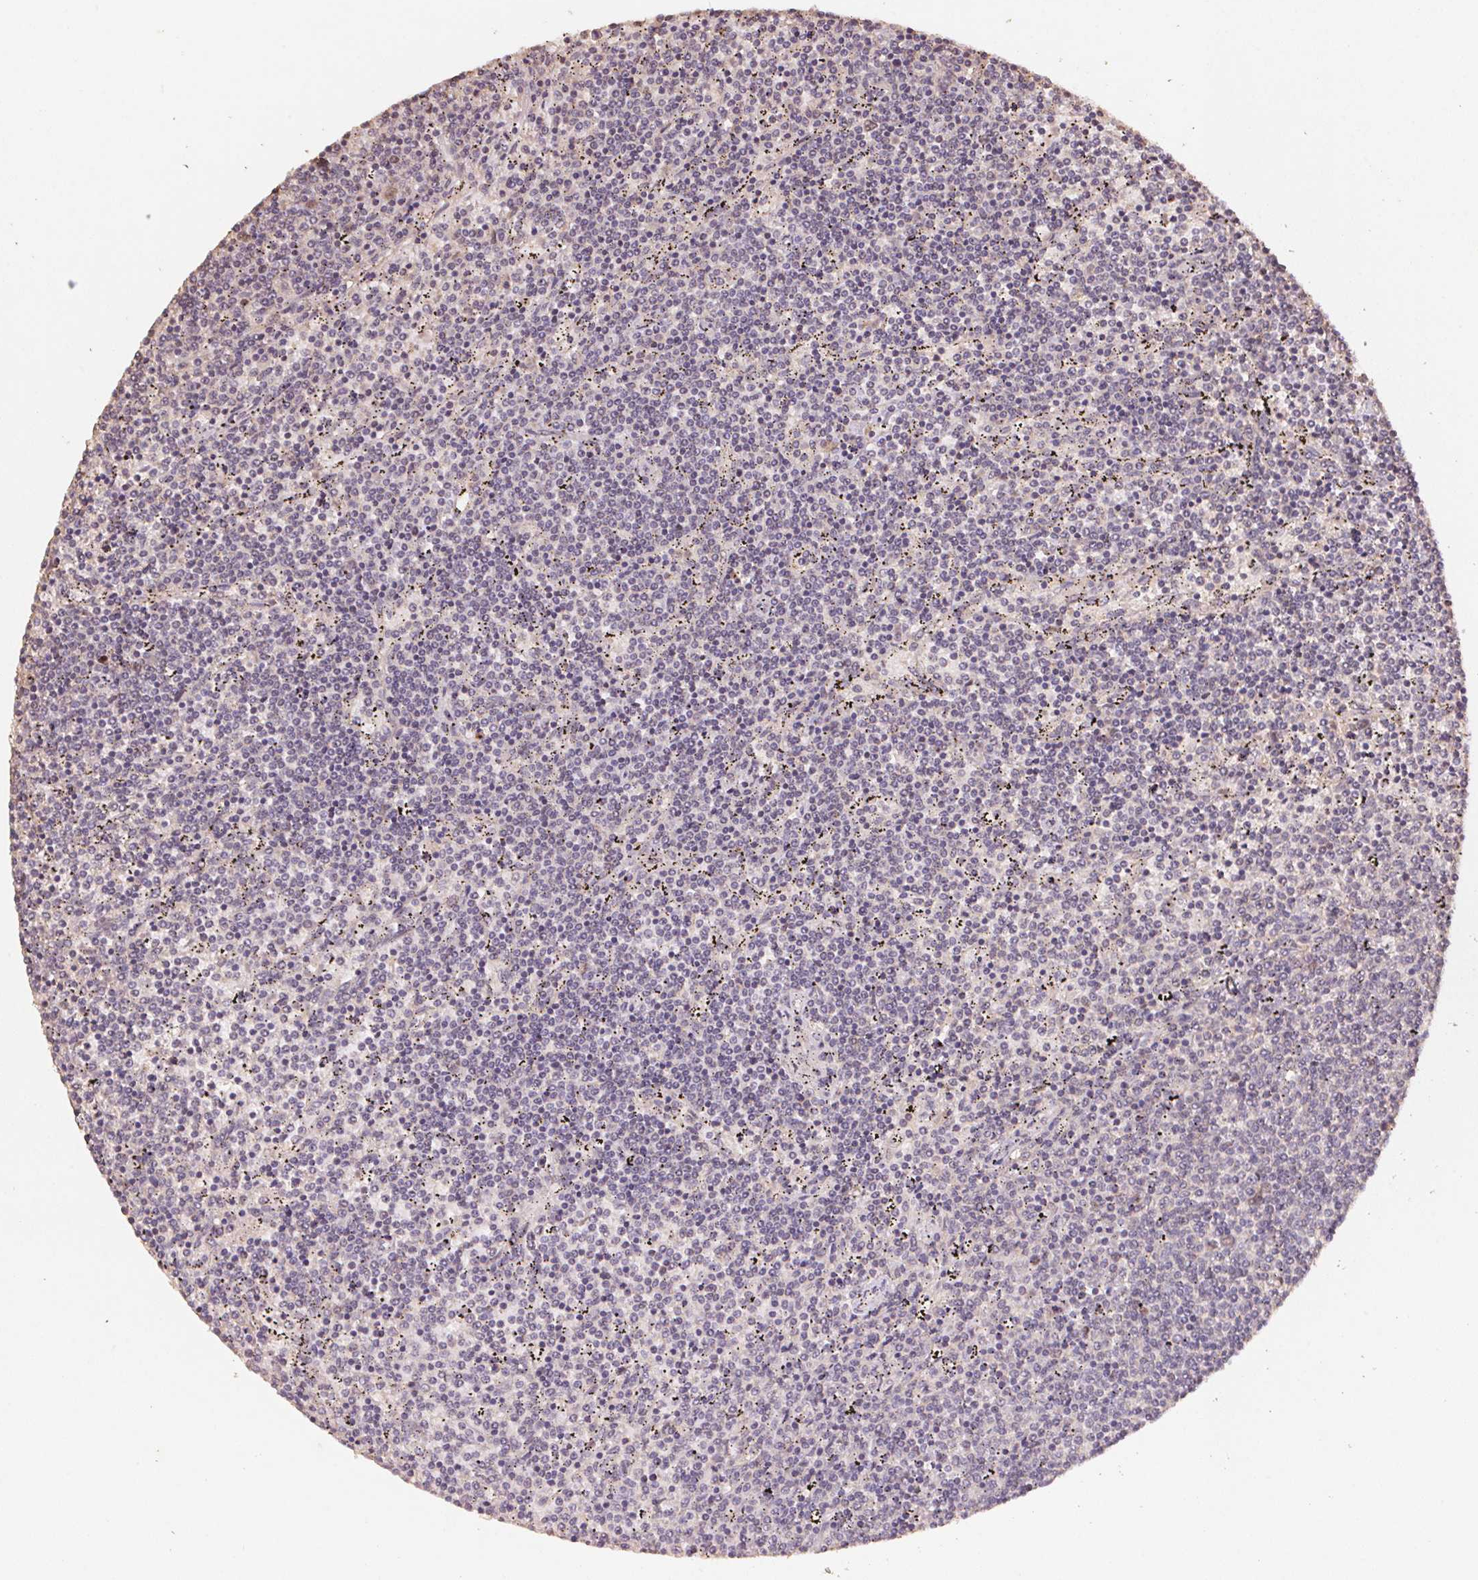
{"staining": {"intensity": "negative", "quantity": "none", "location": "none"}, "tissue": "lymphoma", "cell_type": "Tumor cells", "image_type": "cancer", "snomed": [{"axis": "morphology", "description": "Malignant lymphoma, non-Hodgkin's type, Low grade"}, {"axis": "topography", "description": "Spleen"}], "caption": "Immunohistochemistry (IHC) micrograph of neoplastic tissue: low-grade malignant lymphoma, non-Hodgkin's type stained with DAB (3,3'-diaminobenzidine) demonstrates no significant protein expression in tumor cells.", "gene": "CENPF", "patient": {"sex": "female", "age": 50}}